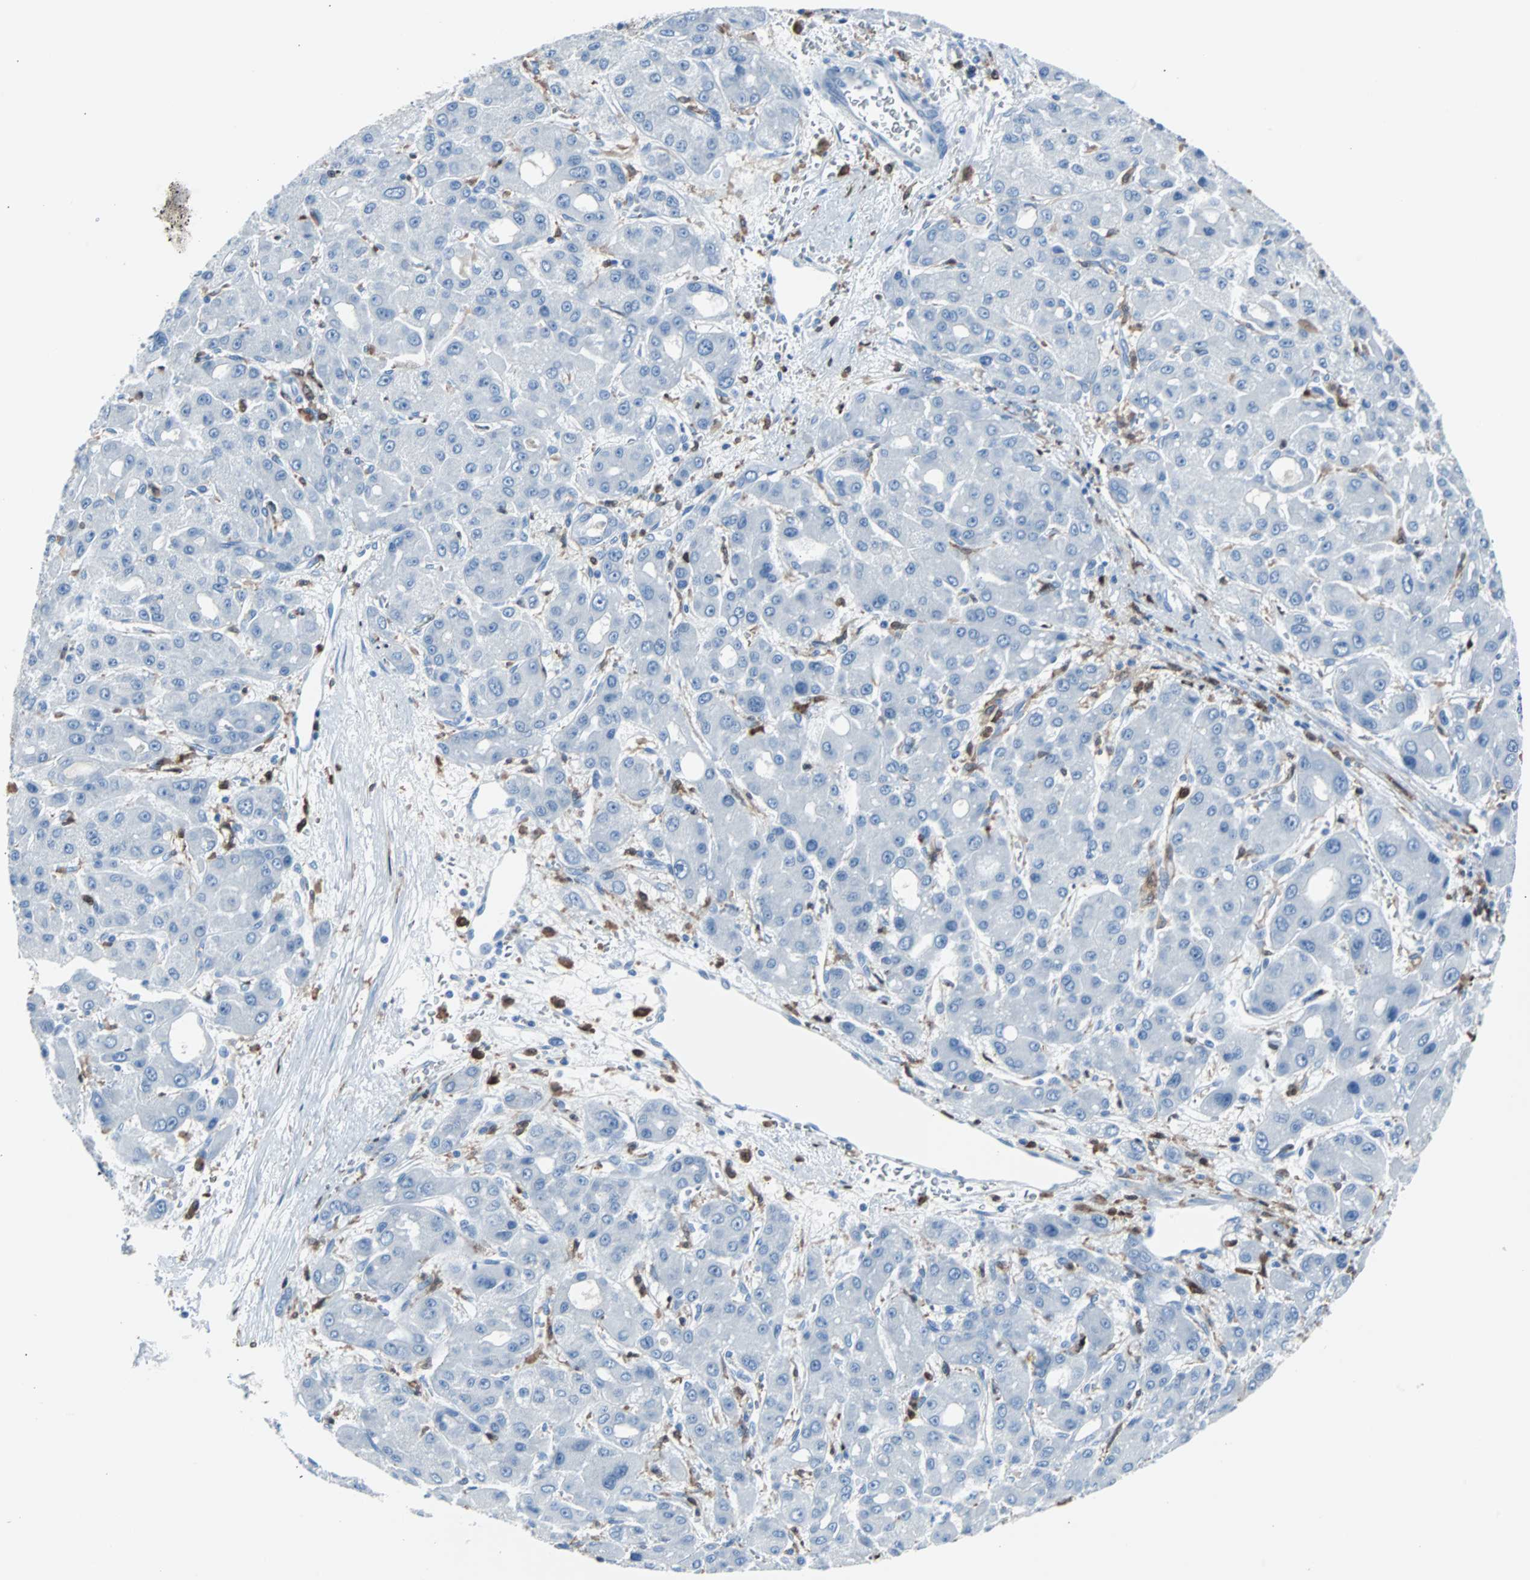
{"staining": {"intensity": "negative", "quantity": "none", "location": "none"}, "tissue": "liver cancer", "cell_type": "Tumor cells", "image_type": "cancer", "snomed": [{"axis": "morphology", "description": "Carcinoma, Hepatocellular, NOS"}, {"axis": "topography", "description": "Liver"}], "caption": "An image of liver hepatocellular carcinoma stained for a protein reveals no brown staining in tumor cells.", "gene": "SYK", "patient": {"sex": "male", "age": 55}}